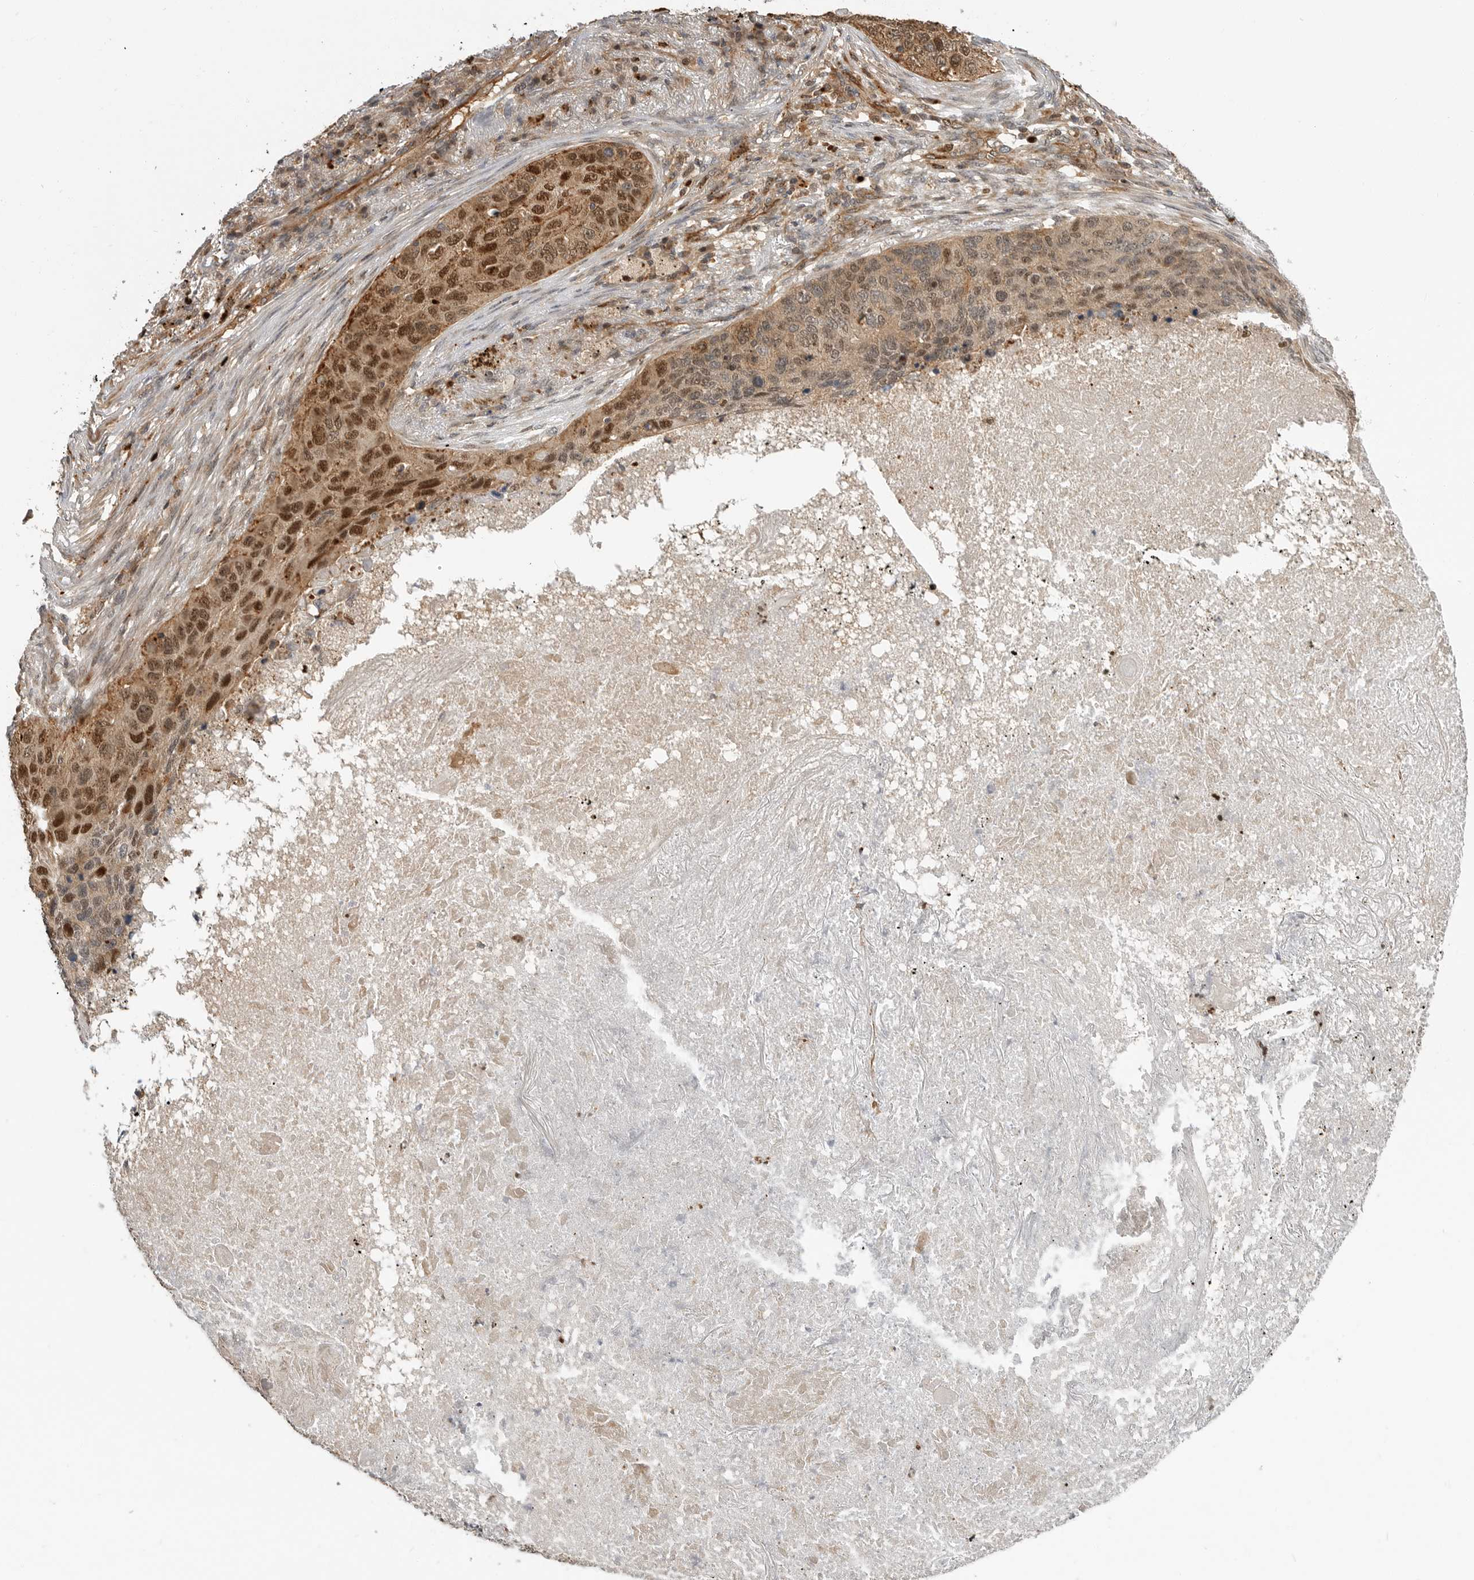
{"staining": {"intensity": "strong", "quantity": "25%-75%", "location": "cytoplasmic/membranous,nuclear"}, "tissue": "lung cancer", "cell_type": "Tumor cells", "image_type": "cancer", "snomed": [{"axis": "morphology", "description": "Squamous cell carcinoma, NOS"}, {"axis": "topography", "description": "Lung"}], "caption": "Tumor cells display strong cytoplasmic/membranous and nuclear staining in approximately 25%-75% of cells in lung cancer.", "gene": "STRAP", "patient": {"sex": "female", "age": 63}}